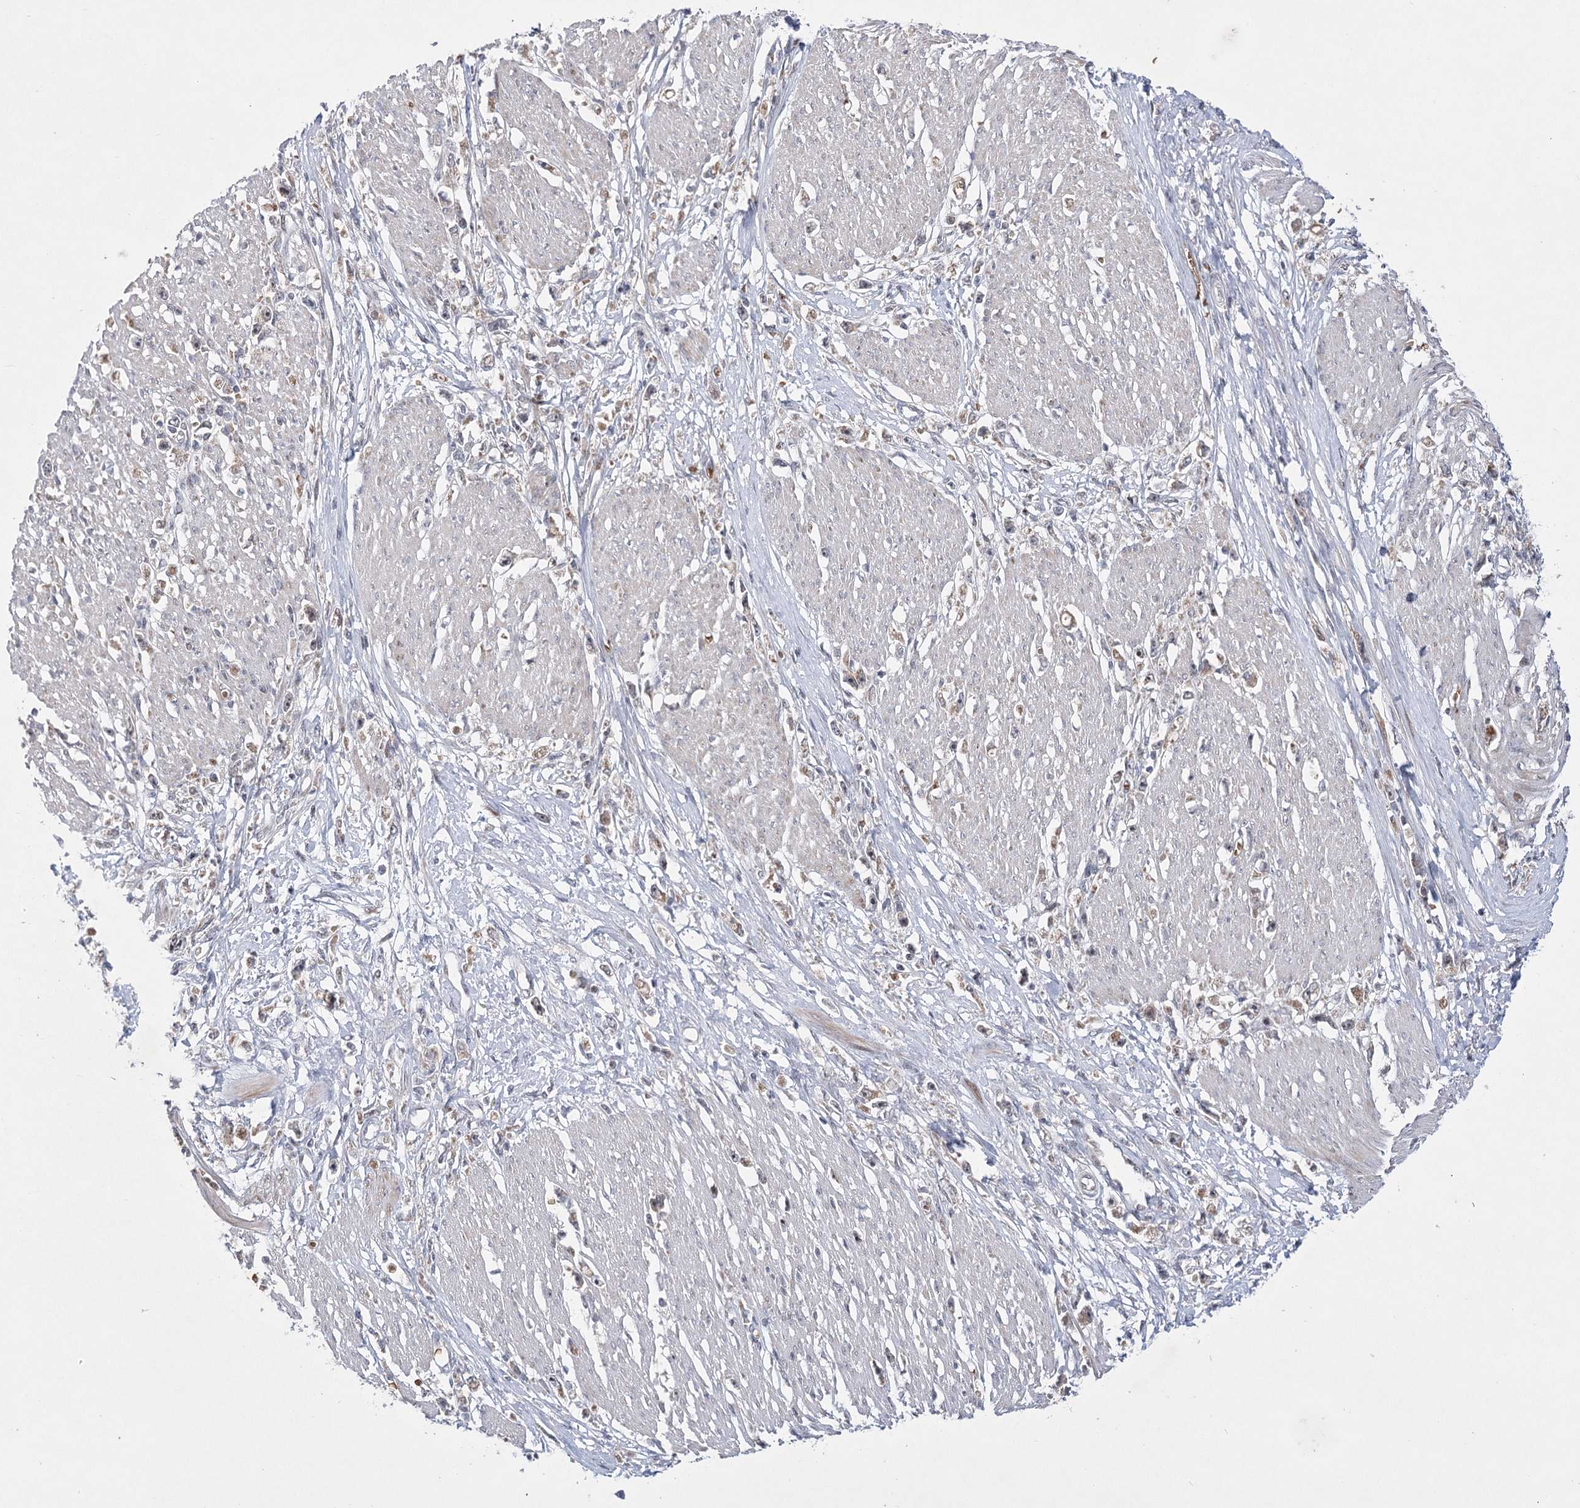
{"staining": {"intensity": "negative", "quantity": "none", "location": "none"}, "tissue": "stomach cancer", "cell_type": "Tumor cells", "image_type": "cancer", "snomed": [{"axis": "morphology", "description": "Adenocarcinoma, NOS"}, {"axis": "topography", "description": "Stomach"}], "caption": "The micrograph exhibits no significant expression in tumor cells of stomach cancer.", "gene": "NSMCE4A", "patient": {"sex": "female", "age": 59}}